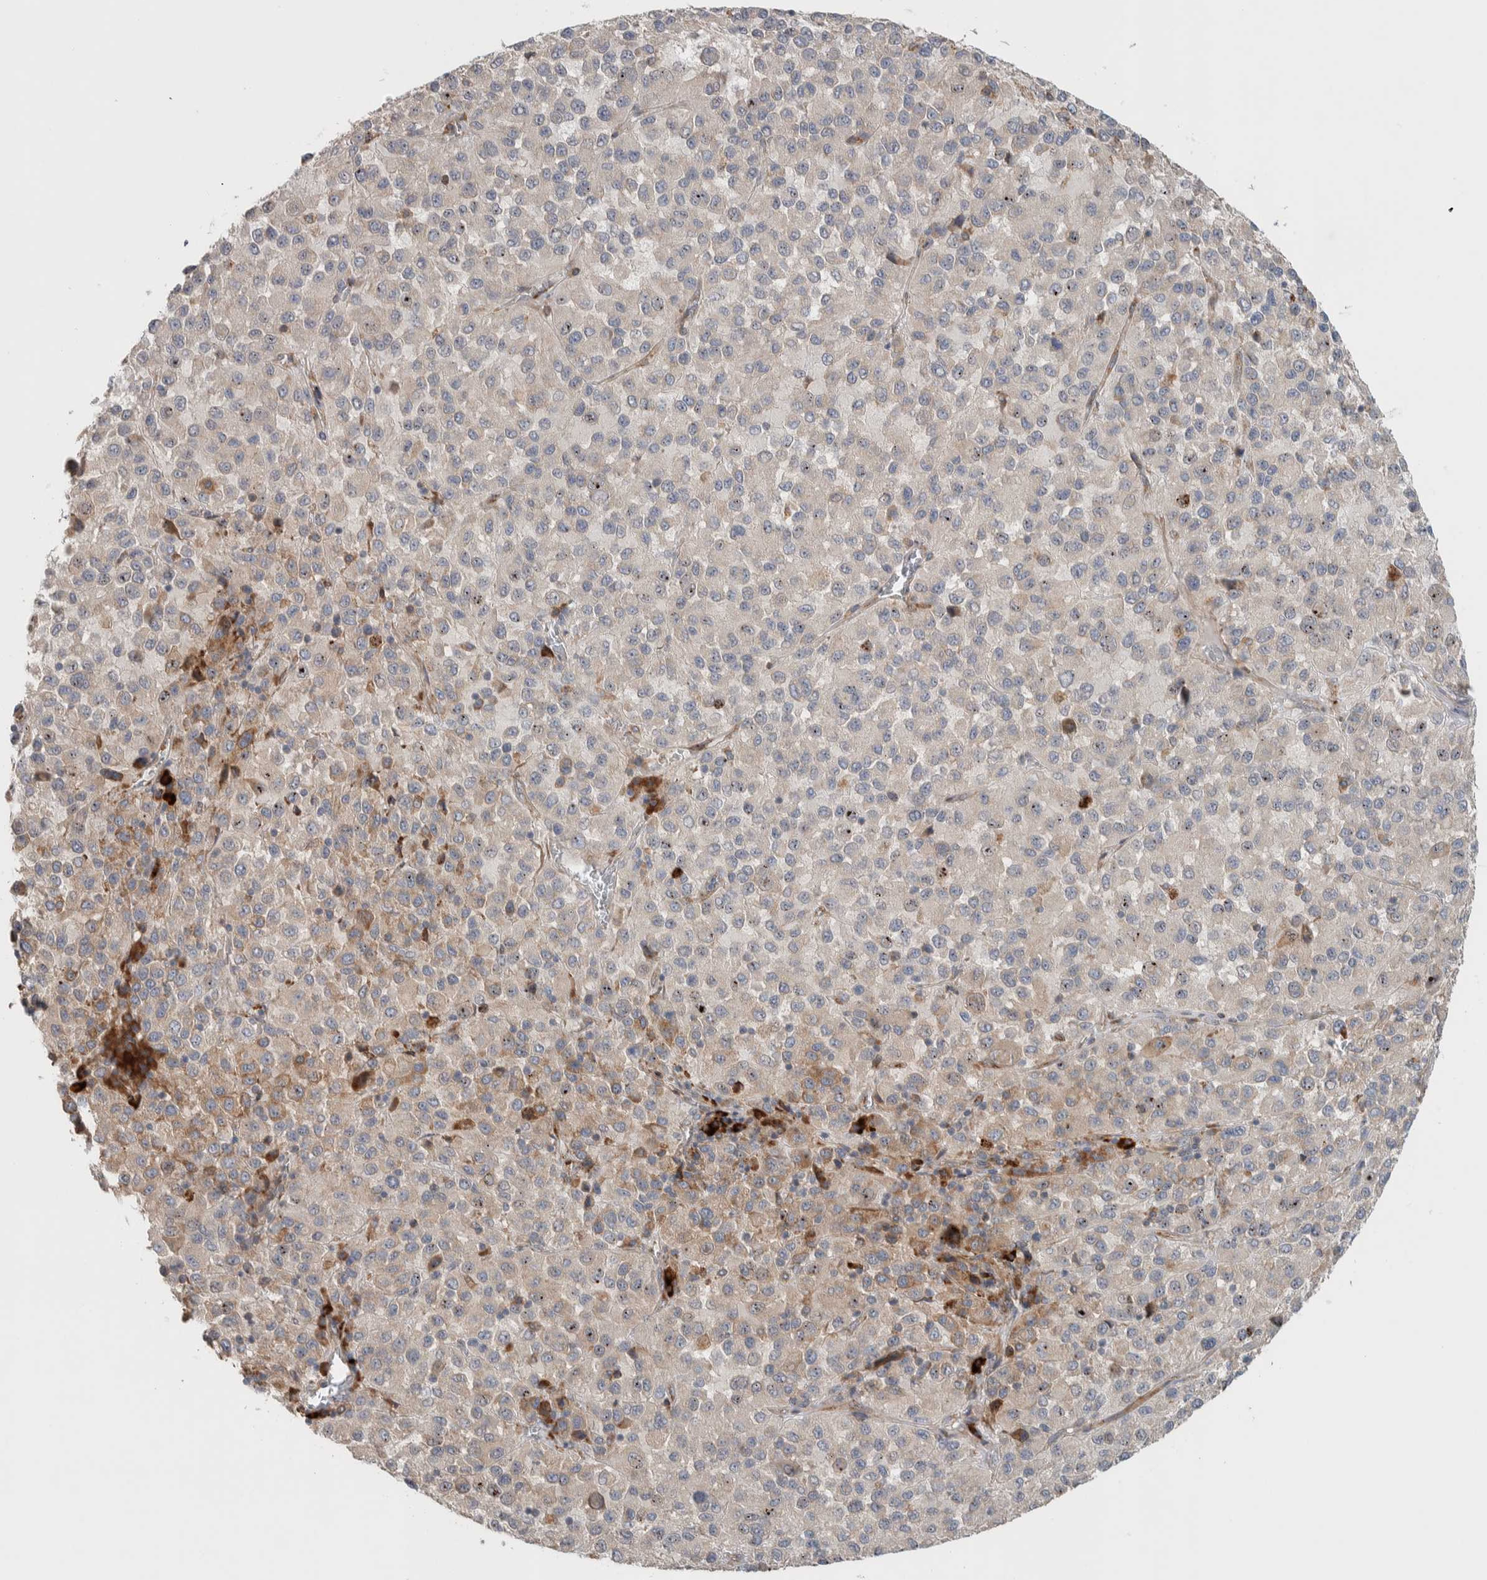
{"staining": {"intensity": "strong", "quantity": "<25%", "location": "nuclear"}, "tissue": "melanoma", "cell_type": "Tumor cells", "image_type": "cancer", "snomed": [{"axis": "morphology", "description": "Malignant melanoma, Metastatic site"}, {"axis": "topography", "description": "Lung"}], "caption": "Malignant melanoma (metastatic site) stained with a protein marker reveals strong staining in tumor cells.", "gene": "ADCY8", "patient": {"sex": "male", "age": 64}}